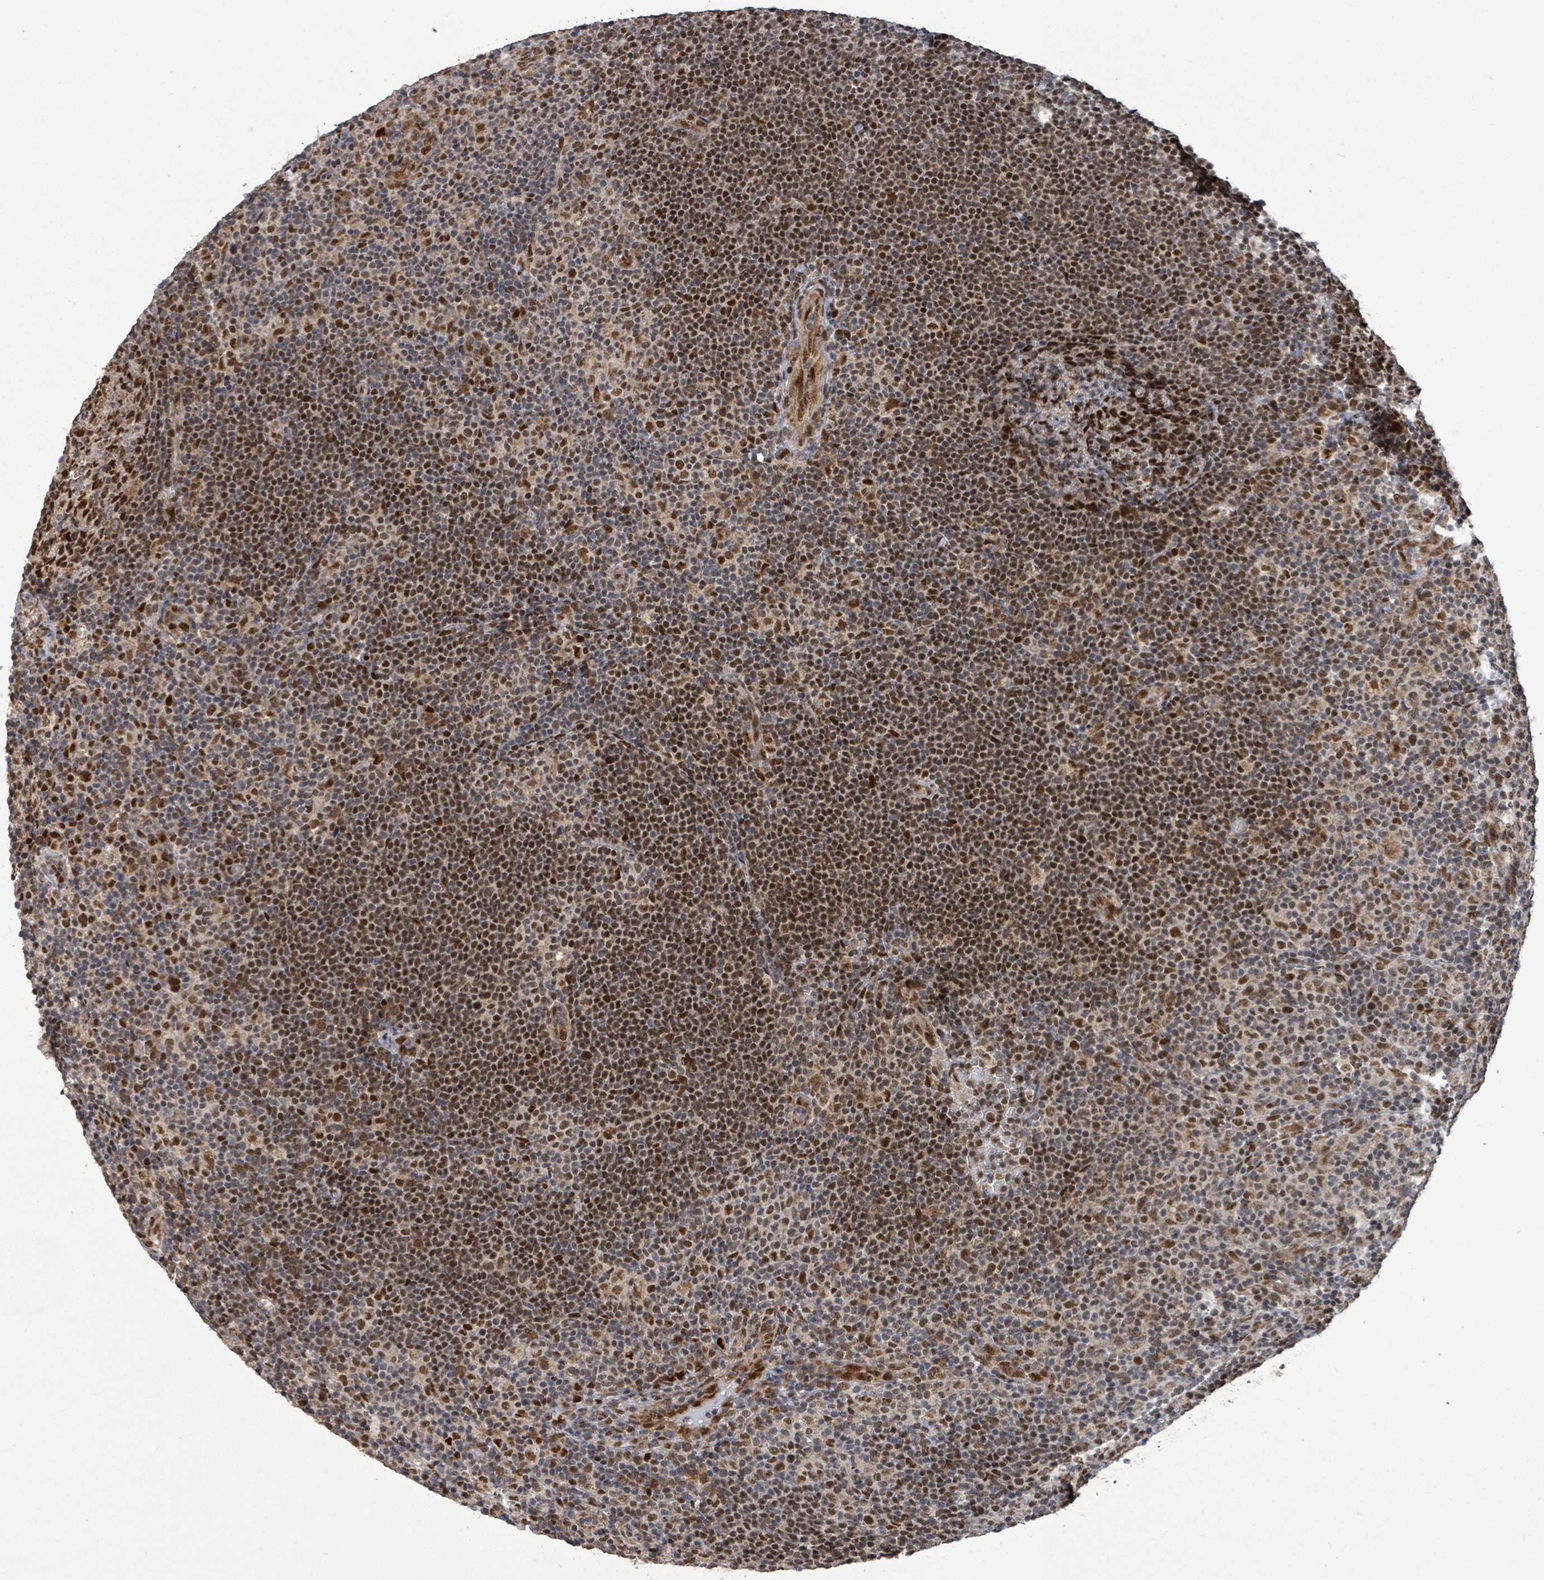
{"staining": {"intensity": "strong", "quantity": ">75%", "location": "cytoplasmic/membranous,nuclear"}, "tissue": "lymphoma", "cell_type": "Tumor cells", "image_type": "cancer", "snomed": [{"axis": "morphology", "description": "Hodgkin's disease, NOS"}, {"axis": "topography", "description": "Lymph node"}], "caption": "Hodgkin's disease stained with DAB (3,3'-diaminobenzidine) IHC exhibits high levels of strong cytoplasmic/membranous and nuclear positivity in about >75% of tumor cells.", "gene": "PATZ1", "patient": {"sex": "female", "age": 57}}